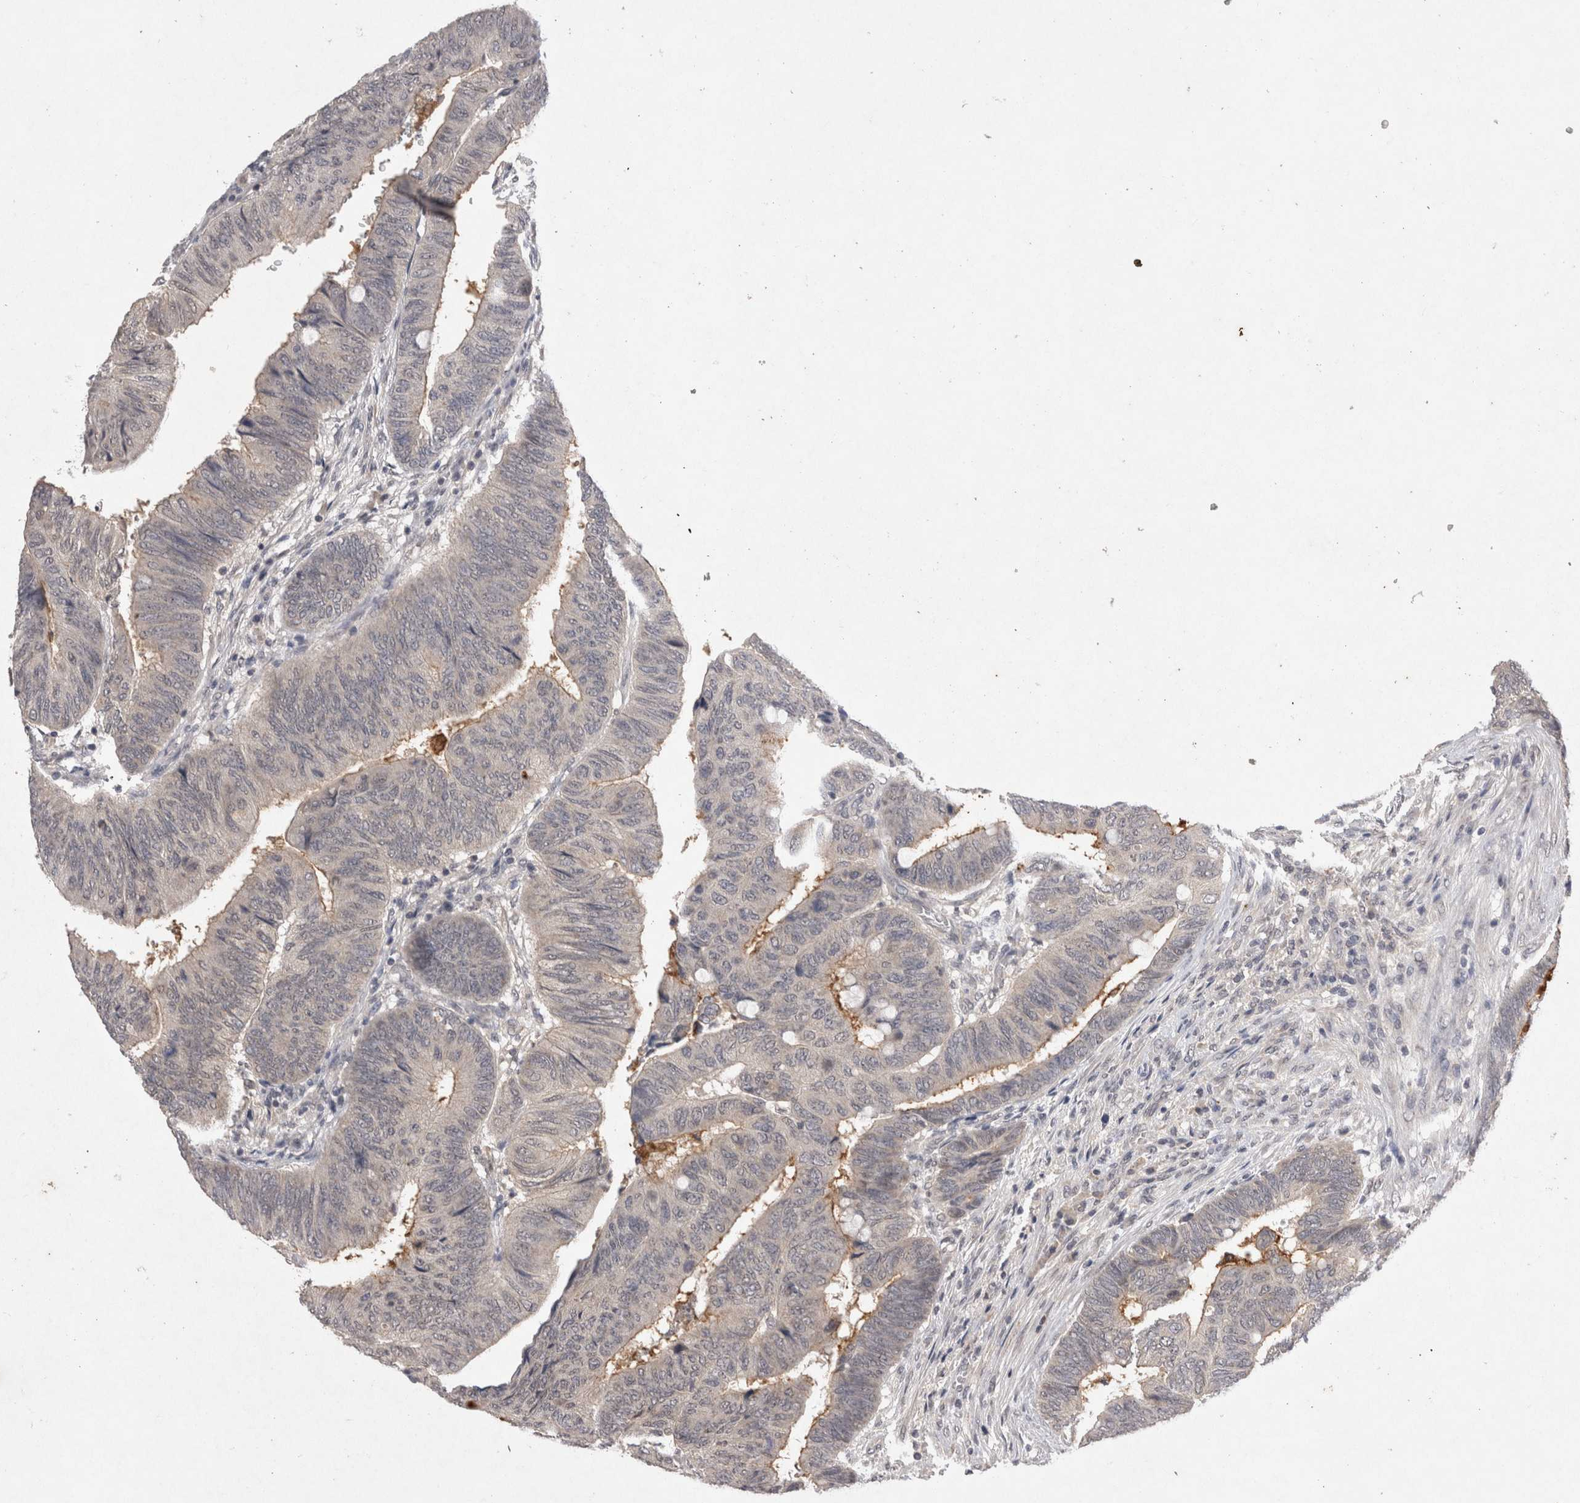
{"staining": {"intensity": "negative", "quantity": "none", "location": "none"}, "tissue": "colorectal cancer", "cell_type": "Tumor cells", "image_type": "cancer", "snomed": [{"axis": "morphology", "description": "Normal tissue, NOS"}, {"axis": "morphology", "description": "Adenocarcinoma, NOS"}, {"axis": "topography", "description": "Rectum"}, {"axis": "topography", "description": "Peripheral nerve tissue"}], "caption": "Immunohistochemistry photomicrograph of human adenocarcinoma (colorectal) stained for a protein (brown), which reveals no staining in tumor cells.", "gene": "RASSF3", "patient": {"sex": "male", "age": 92}}